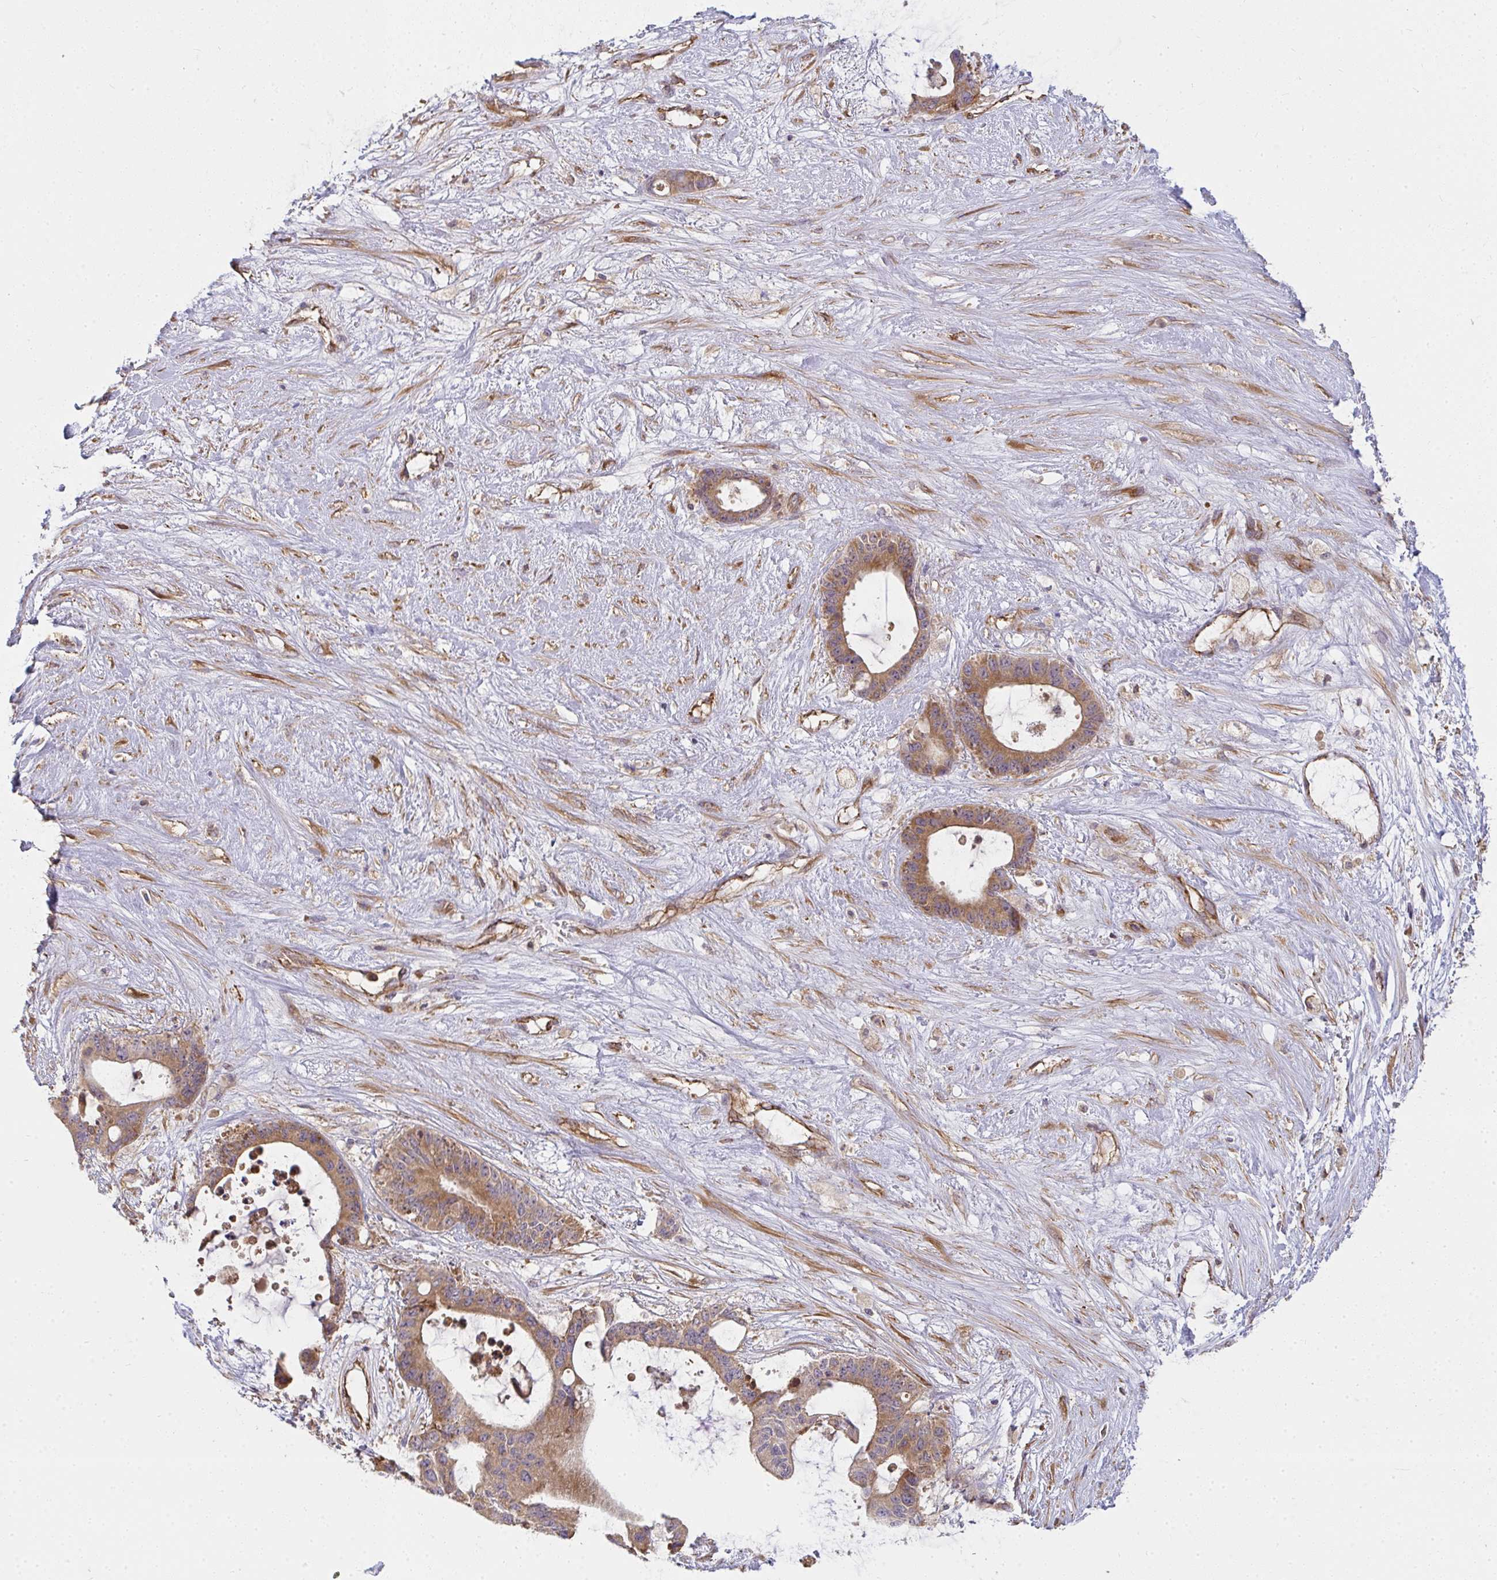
{"staining": {"intensity": "moderate", "quantity": ">75%", "location": "cytoplasmic/membranous"}, "tissue": "liver cancer", "cell_type": "Tumor cells", "image_type": "cancer", "snomed": [{"axis": "morphology", "description": "Normal tissue, NOS"}, {"axis": "morphology", "description": "Cholangiocarcinoma"}, {"axis": "topography", "description": "Liver"}, {"axis": "topography", "description": "Peripheral nerve tissue"}], "caption": "An image of human liver cholangiocarcinoma stained for a protein exhibits moderate cytoplasmic/membranous brown staining in tumor cells. Immunohistochemistry (ihc) stains the protein in brown and the nuclei are stained blue.", "gene": "B4GALT6", "patient": {"sex": "female", "age": 73}}